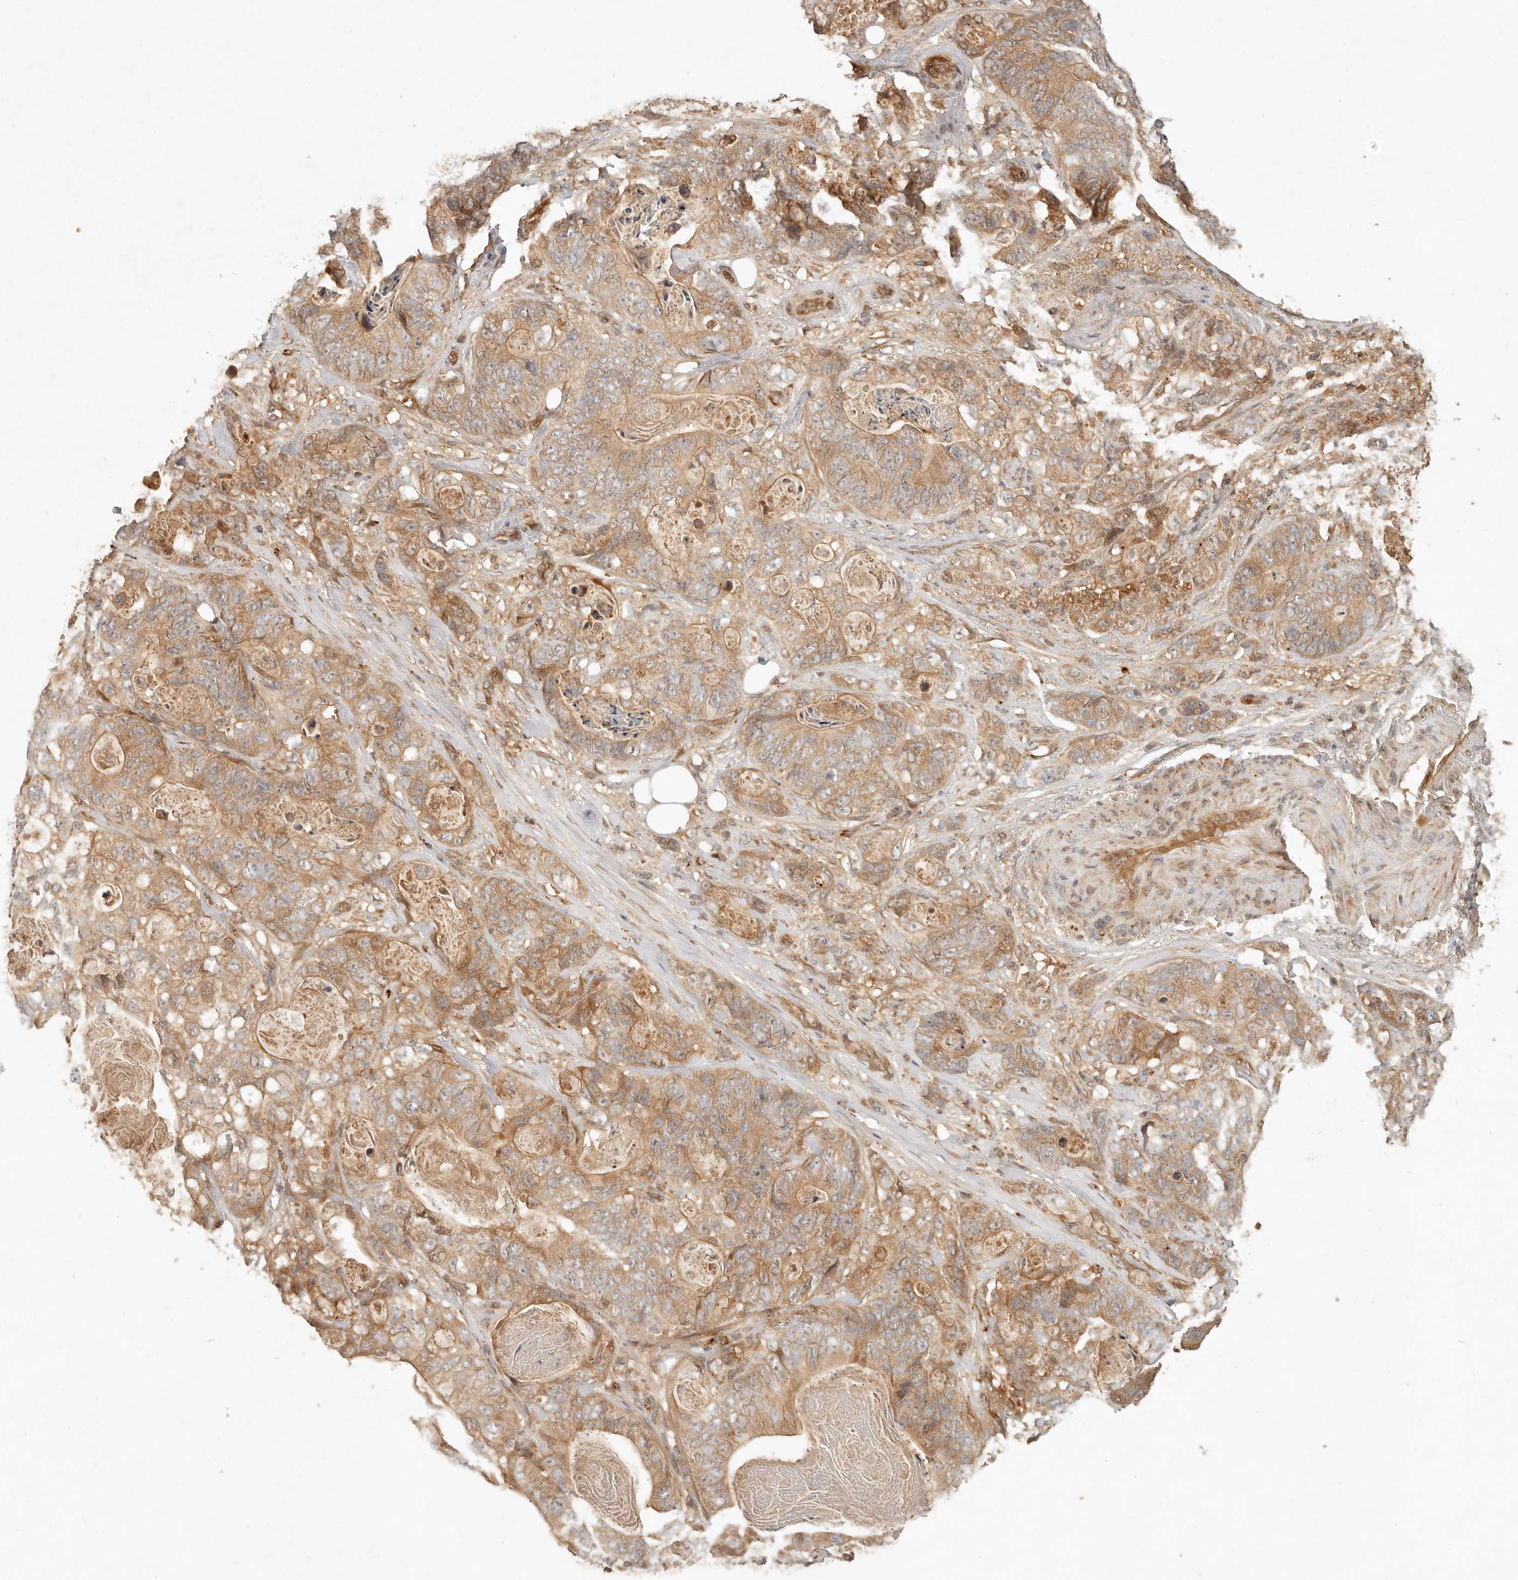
{"staining": {"intensity": "moderate", "quantity": ">75%", "location": "cytoplasmic/membranous"}, "tissue": "stomach cancer", "cell_type": "Tumor cells", "image_type": "cancer", "snomed": [{"axis": "morphology", "description": "Normal tissue, NOS"}, {"axis": "morphology", "description": "Adenocarcinoma, NOS"}, {"axis": "topography", "description": "Stomach"}], "caption": "Immunohistochemical staining of human adenocarcinoma (stomach) shows moderate cytoplasmic/membranous protein staining in approximately >75% of tumor cells. (IHC, brightfield microscopy, high magnification).", "gene": "ANKRD61", "patient": {"sex": "female", "age": 89}}